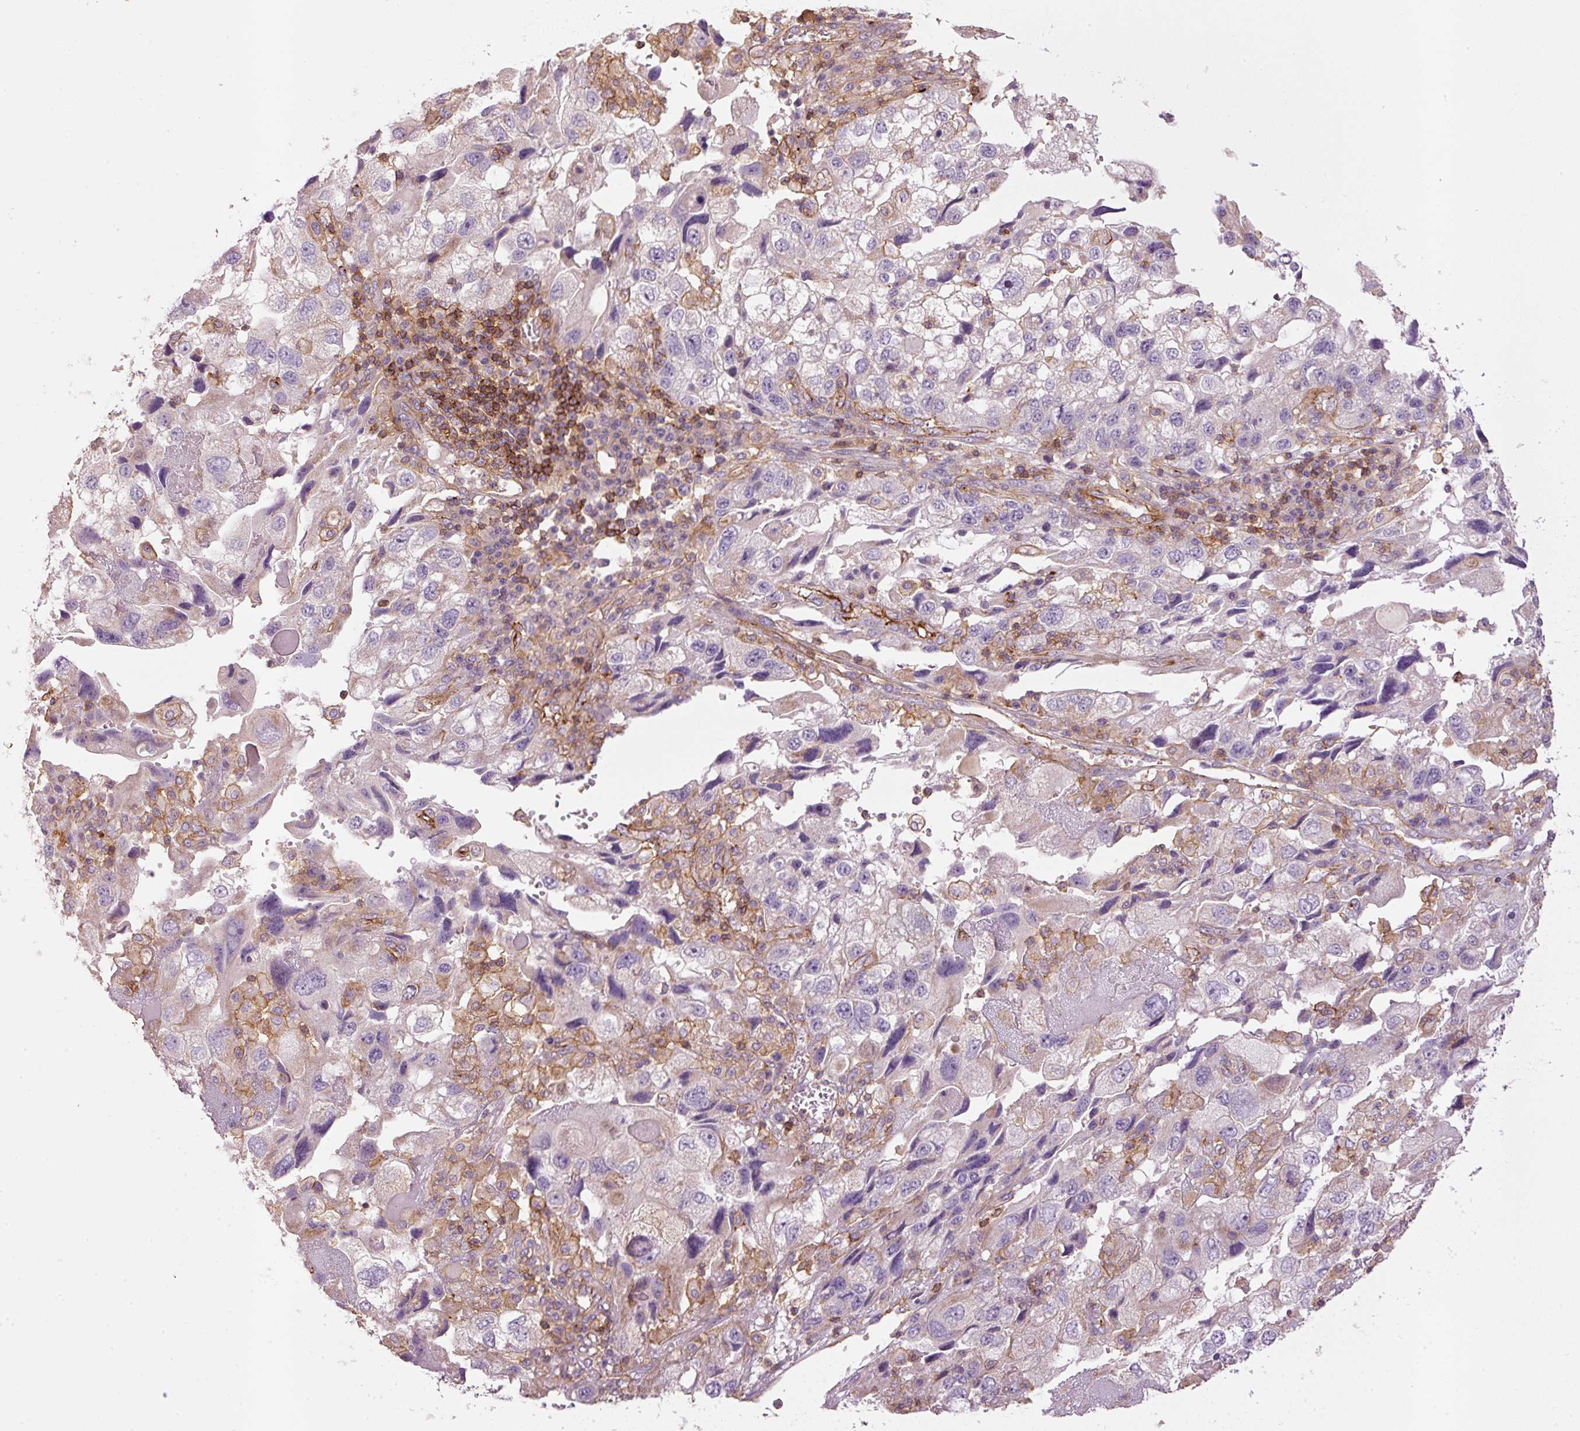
{"staining": {"intensity": "negative", "quantity": "none", "location": "none"}, "tissue": "endometrial cancer", "cell_type": "Tumor cells", "image_type": "cancer", "snomed": [{"axis": "morphology", "description": "Adenocarcinoma, NOS"}, {"axis": "topography", "description": "Endometrium"}], "caption": "DAB immunohistochemical staining of human endometrial adenocarcinoma displays no significant positivity in tumor cells.", "gene": "SIPA1", "patient": {"sex": "female", "age": 49}}